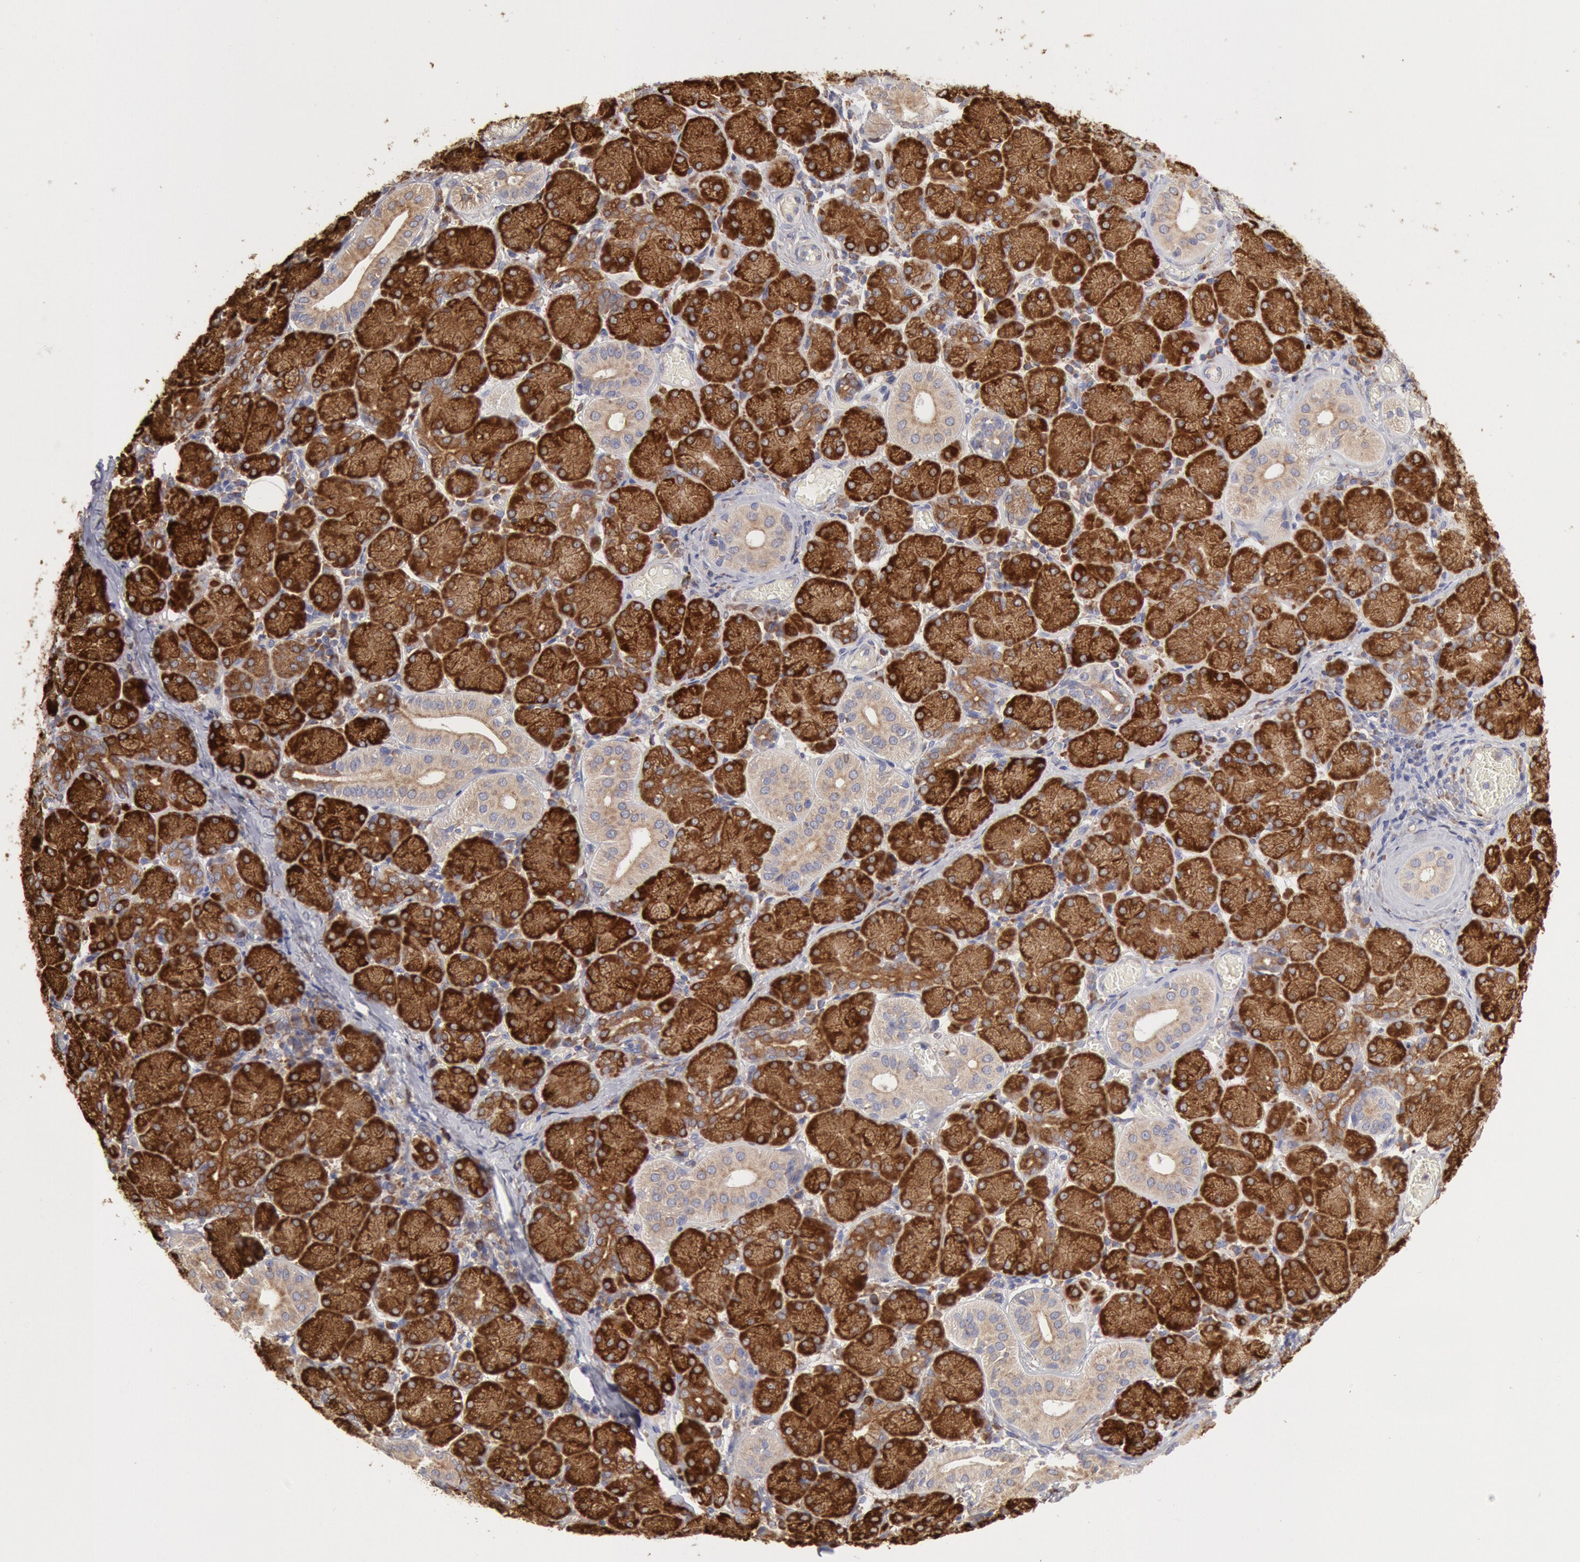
{"staining": {"intensity": "strong", "quantity": ">75%", "location": "cytoplasmic/membranous"}, "tissue": "salivary gland", "cell_type": "Glandular cells", "image_type": "normal", "snomed": [{"axis": "morphology", "description": "Normal tissue, NOS"}, {"axis": "topography", "description": "Salivary gland"}], "caption": "IHC (DAB) staining of unremarkable human salivary gland exhibits strong cytoplasmic/membranous protein positivity in about >75% of glandular cells.", "gene": "ERP44", "patient": {"sex": "female", "age": 24}}